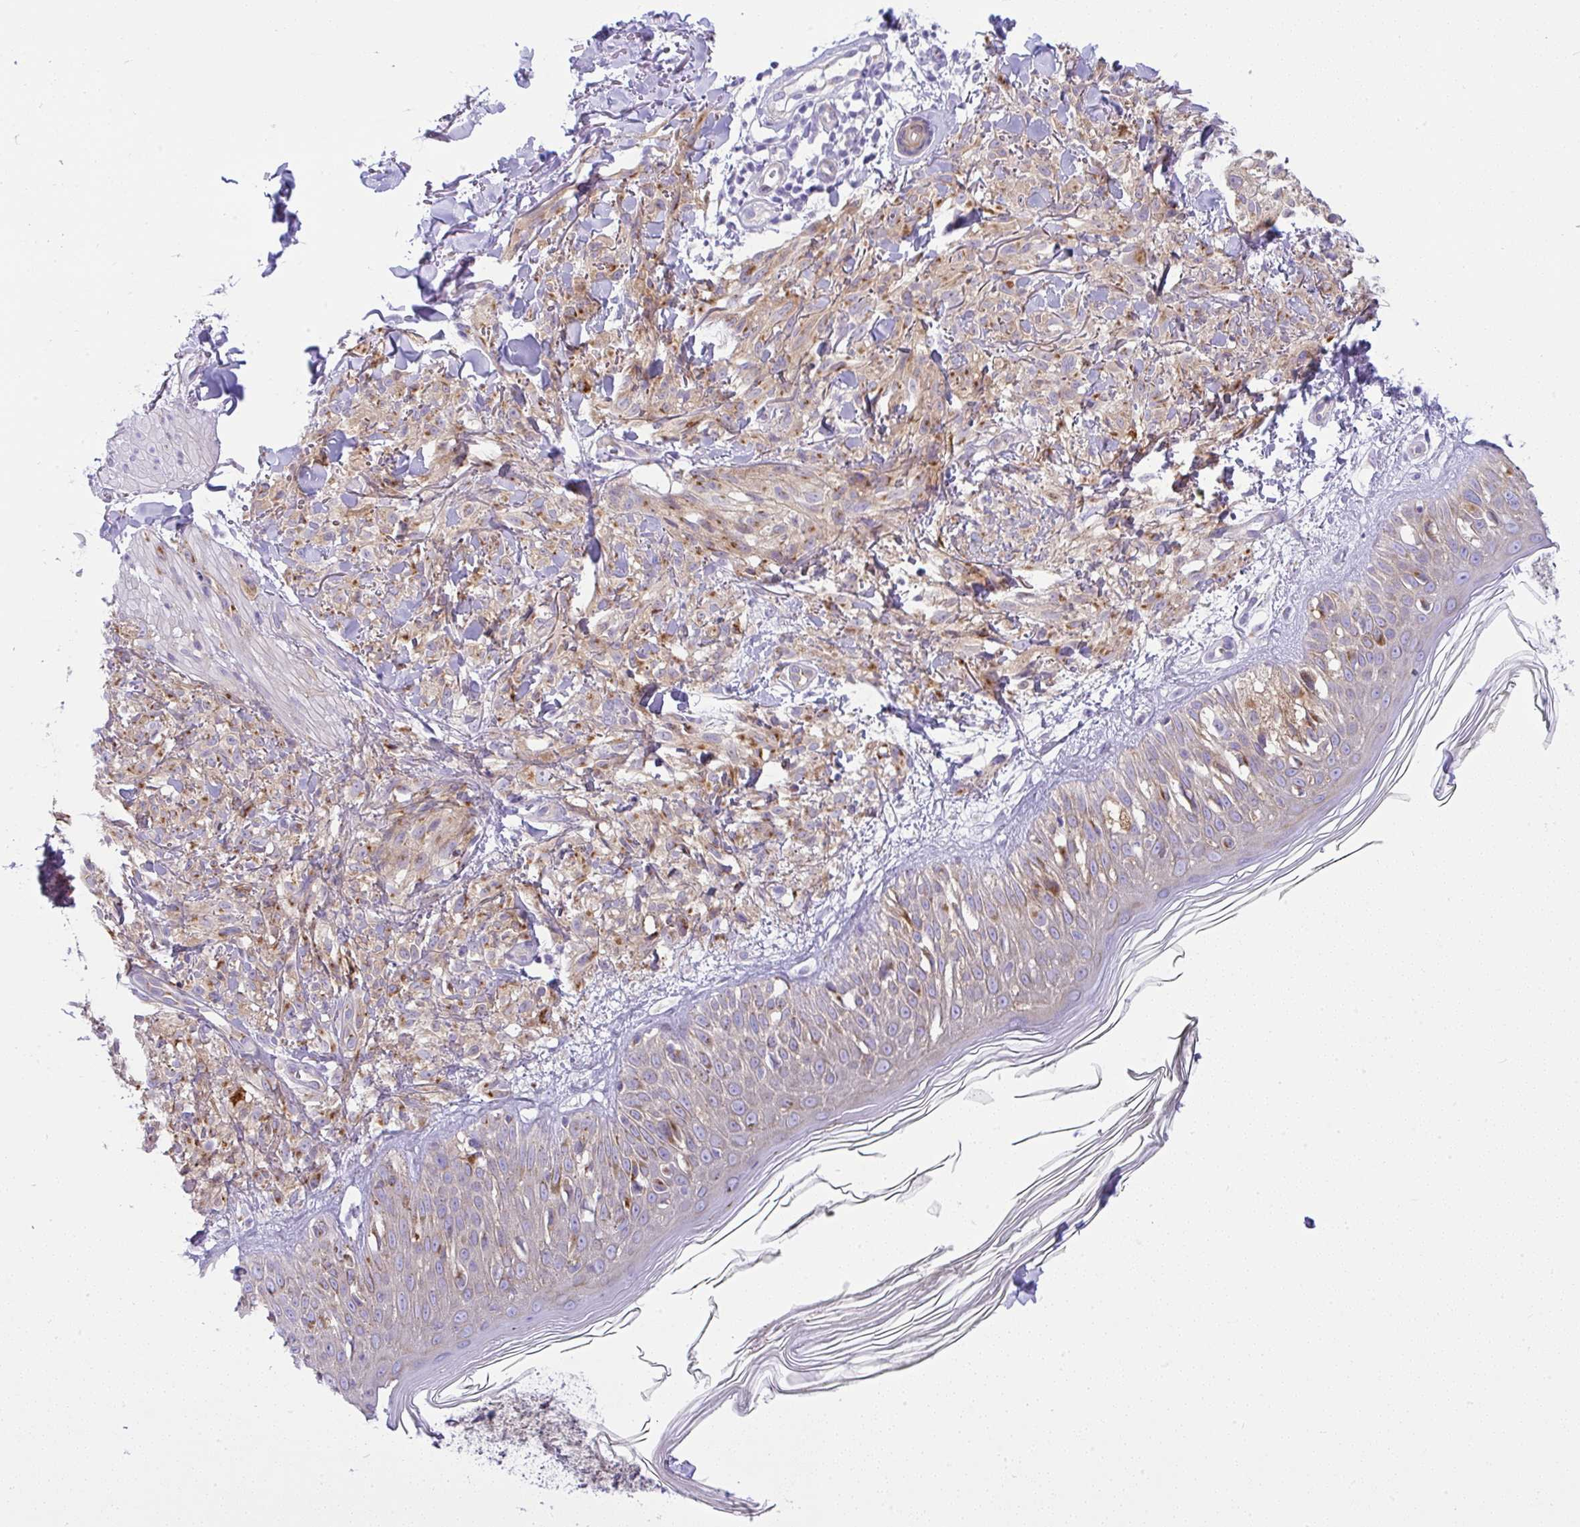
{"staining": {"intensity": "weak", "quantity": ">75%", "location": "cytoplasmic/membranous"}, "tissue": "melanoma", "cell_type": "Tumor cells", "image_type": "cancer", "snomed": [{"axis": "morphology", "description": "Malignant melanoma, NOS"}, {"axis": "topography", "description": "Skin of forearm"}], "caption": "The micrograph demonstrates a brown stain indicating the presence of a protein in the cytoplasmic/membranous of tumor cells in malignant melanoma. The staining was performed using DAB (3,3'-diaminobenzidine), with brown indicating positive protein expression. Nuclei are stained blue with hematoxylin.", "gene": "FAM177A1", "patient": {"sex": "female", "age": 65}}